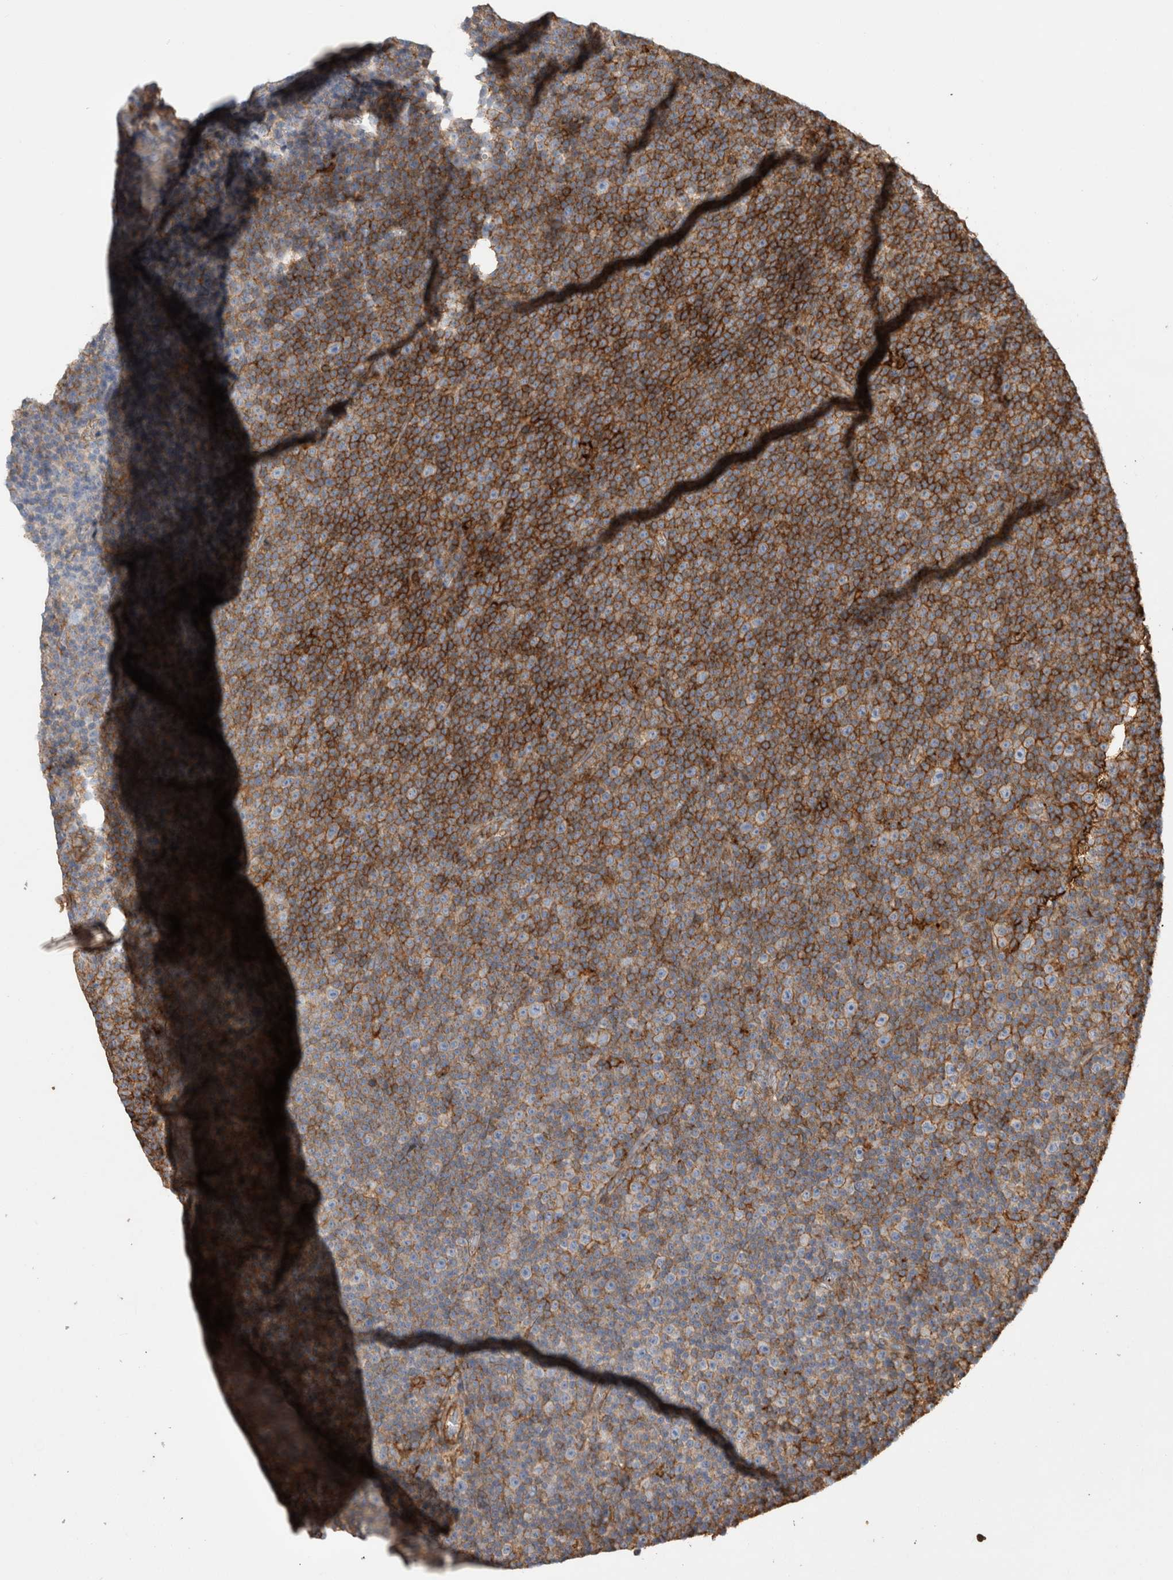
{"staining": {"intensity": "strong", "quantity": "25%-75%", "location": "cytoplasmic/membranous"}, "tissue": "lymphoma", "cell_type": "Tumor cells", "image_type": "cancer", "snomed": [{"axis": "morphology", "description": "Malignant lymphoma, non-Hodgkin's type, Low grade"}, {"axis": "topography", "description": "Lymph node"}], "caption": "The immunohistochemical stain labels strong cytoplasmic/membranous positivity in tumor cells of malignant lymphoma, non-Hodgkin's type (low-grade) tissue. The protein is shown in brown color, while the nuclei are stained blue.", "gene": "GPER1", "patient": {"sex": "female", "age": 67}}